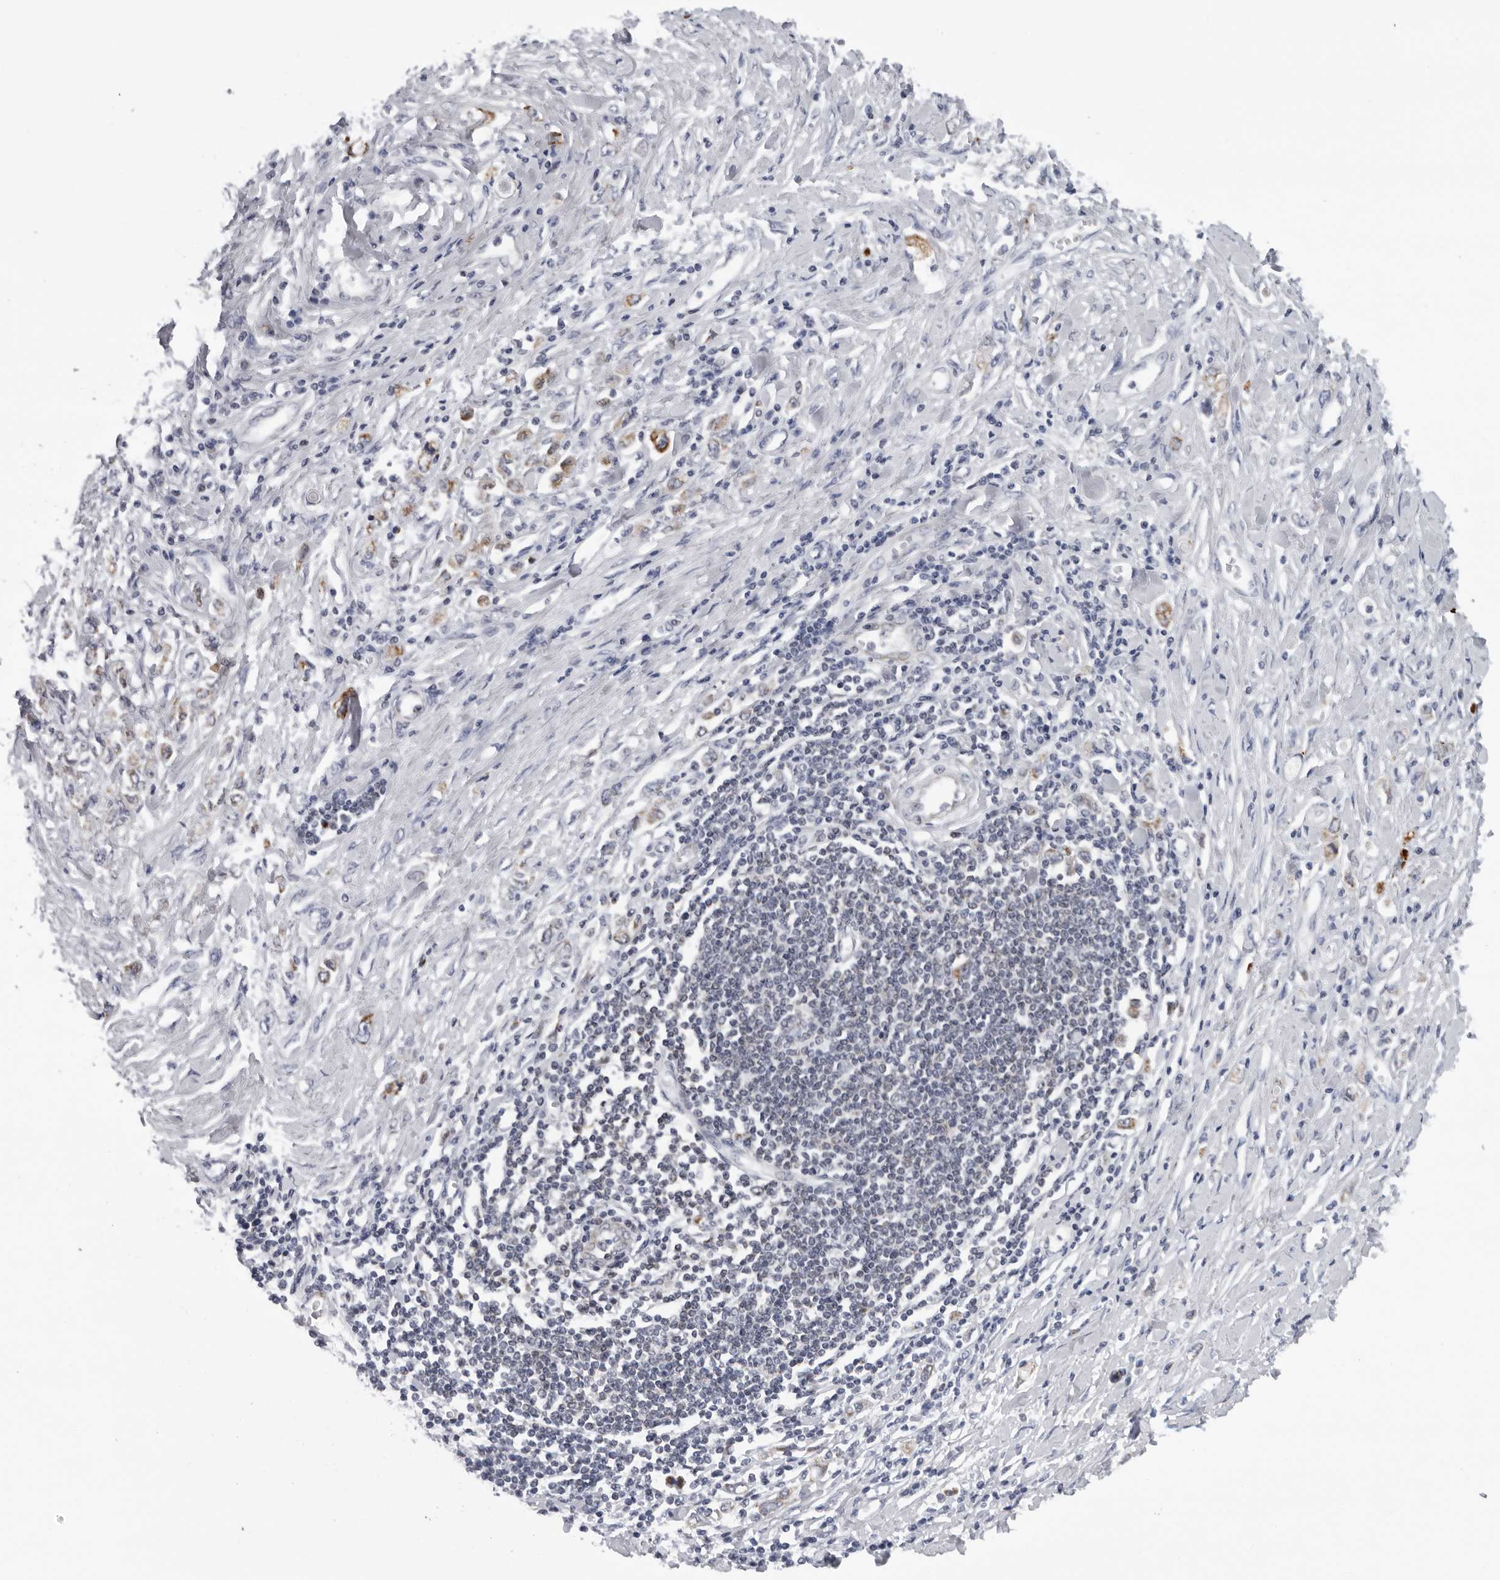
{"staining": {"intensity": "moderate", "quantity": "25%-75%", "location": "cytoplasmic/membranous"}, "tissue": "stomach cancer", "cell_type": "Tumor cells", "image_type": "cancer", "snomed": [{"axis": "morphology", "description": "Adenocarcinoma, NOS"}, {"axis": "topography", "description": "Stomach"}], "caption": "A brown stain shows moderate cytoplasmic/membranous staining of a protein in adenocarcinoma (stomach) tumor cells.", "gene": "CPT2", "patient": {"sex": "female", "age": 76}}